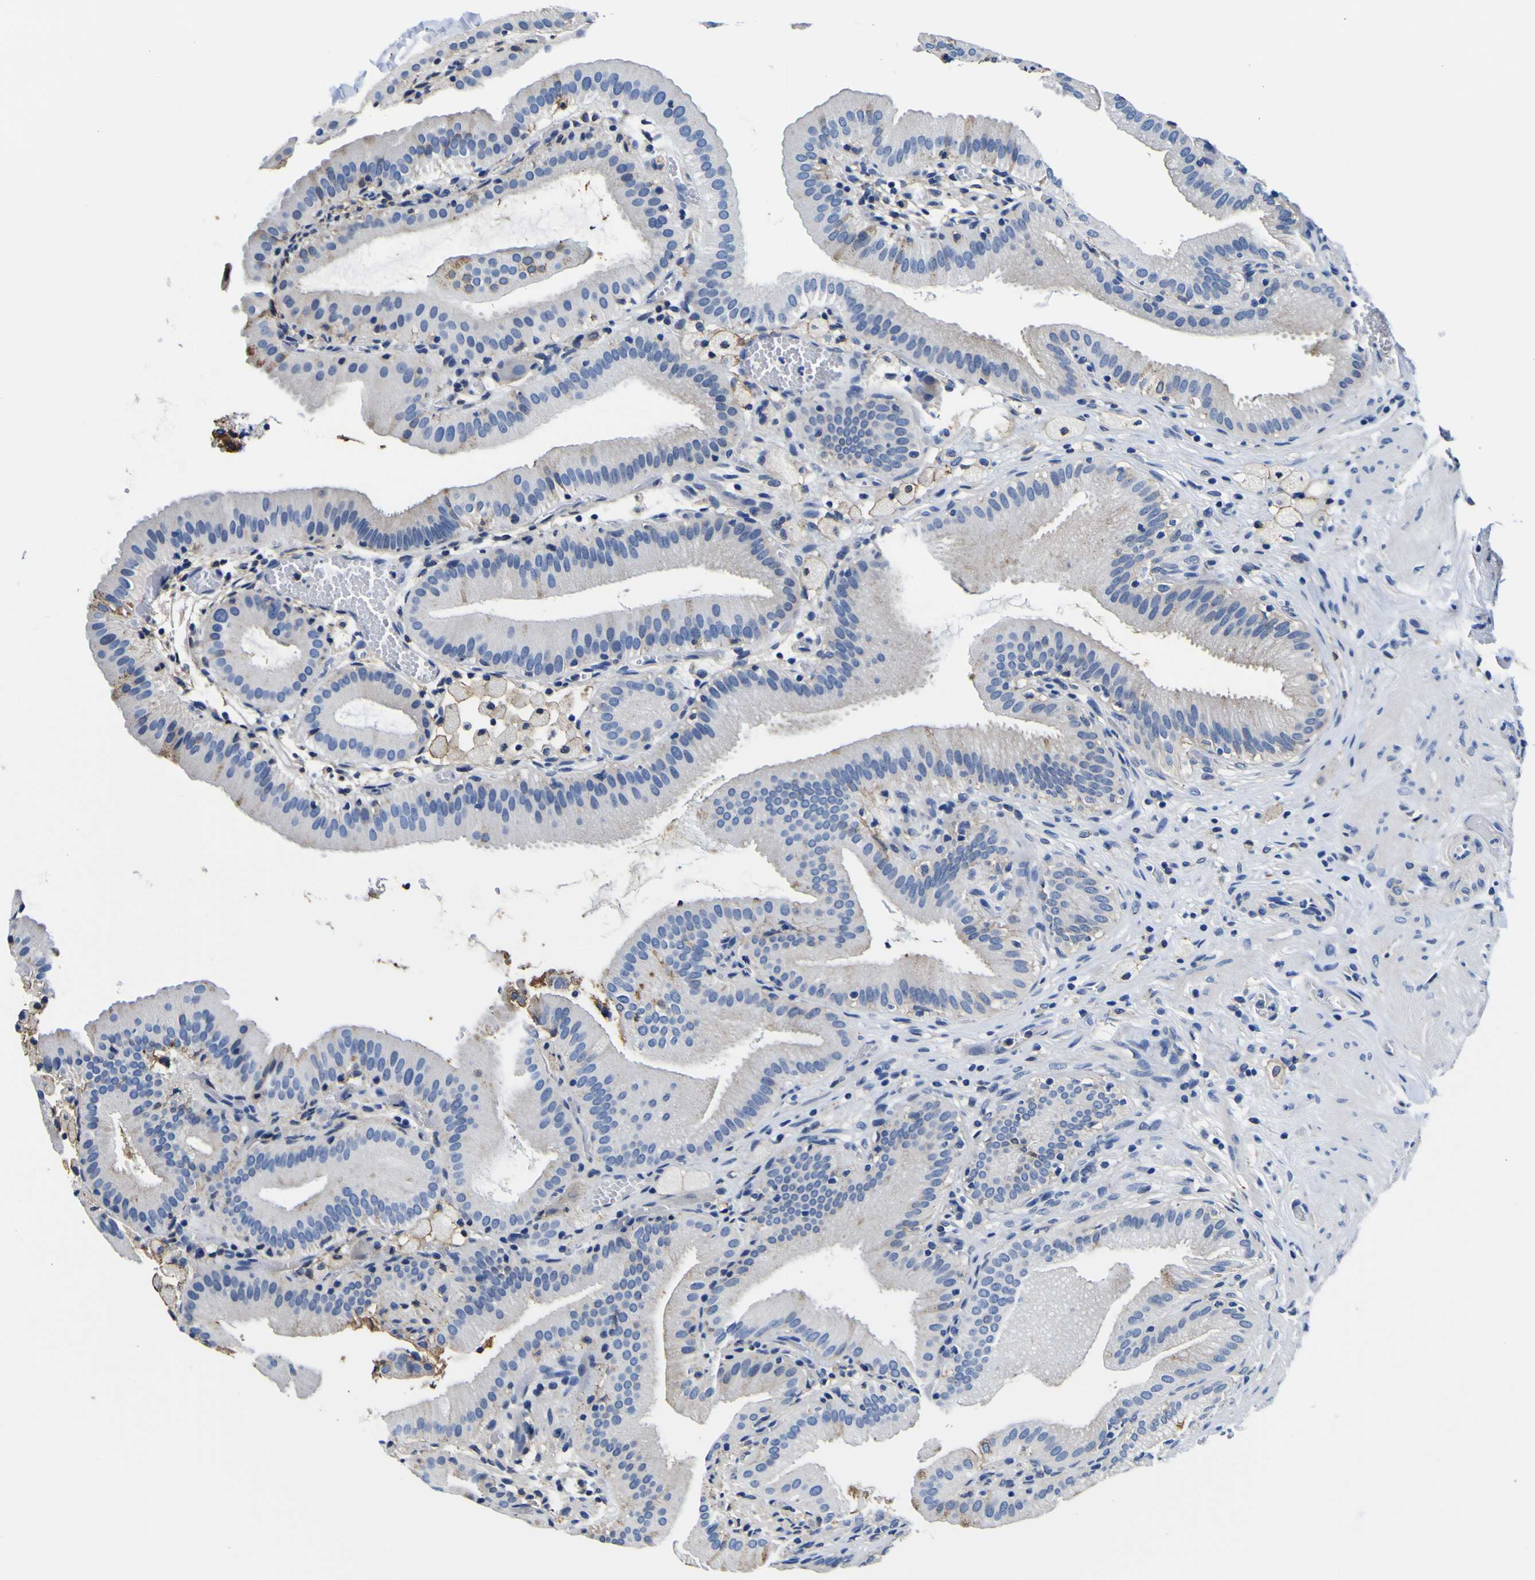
{"staining": {"intensity": "moderate", "quantity": "<25%", "location": "cytoplasmic/membranous"}, "tissue": "gallbladder", "cell_type": "Glandular cells", "image_type": "normal", "snomed": [{"axis": "morphology", "description": "Normal tissue, NOS"}, {"axis": "topography", "description": "Gallbladder"}], "caption": "Immunohistochemical staining of unremarkable human gallbladder exhibits low levels of moderate cytoplasmic/membranous positivity in approximately <25% of glandular cells. The staining is performed using DAB brown chromogen to label protein expression. The nuclei are counter-stained blue using hematoxylin.", "gene": "PXDN", "patient": {"sex": "male", "age": 54}}